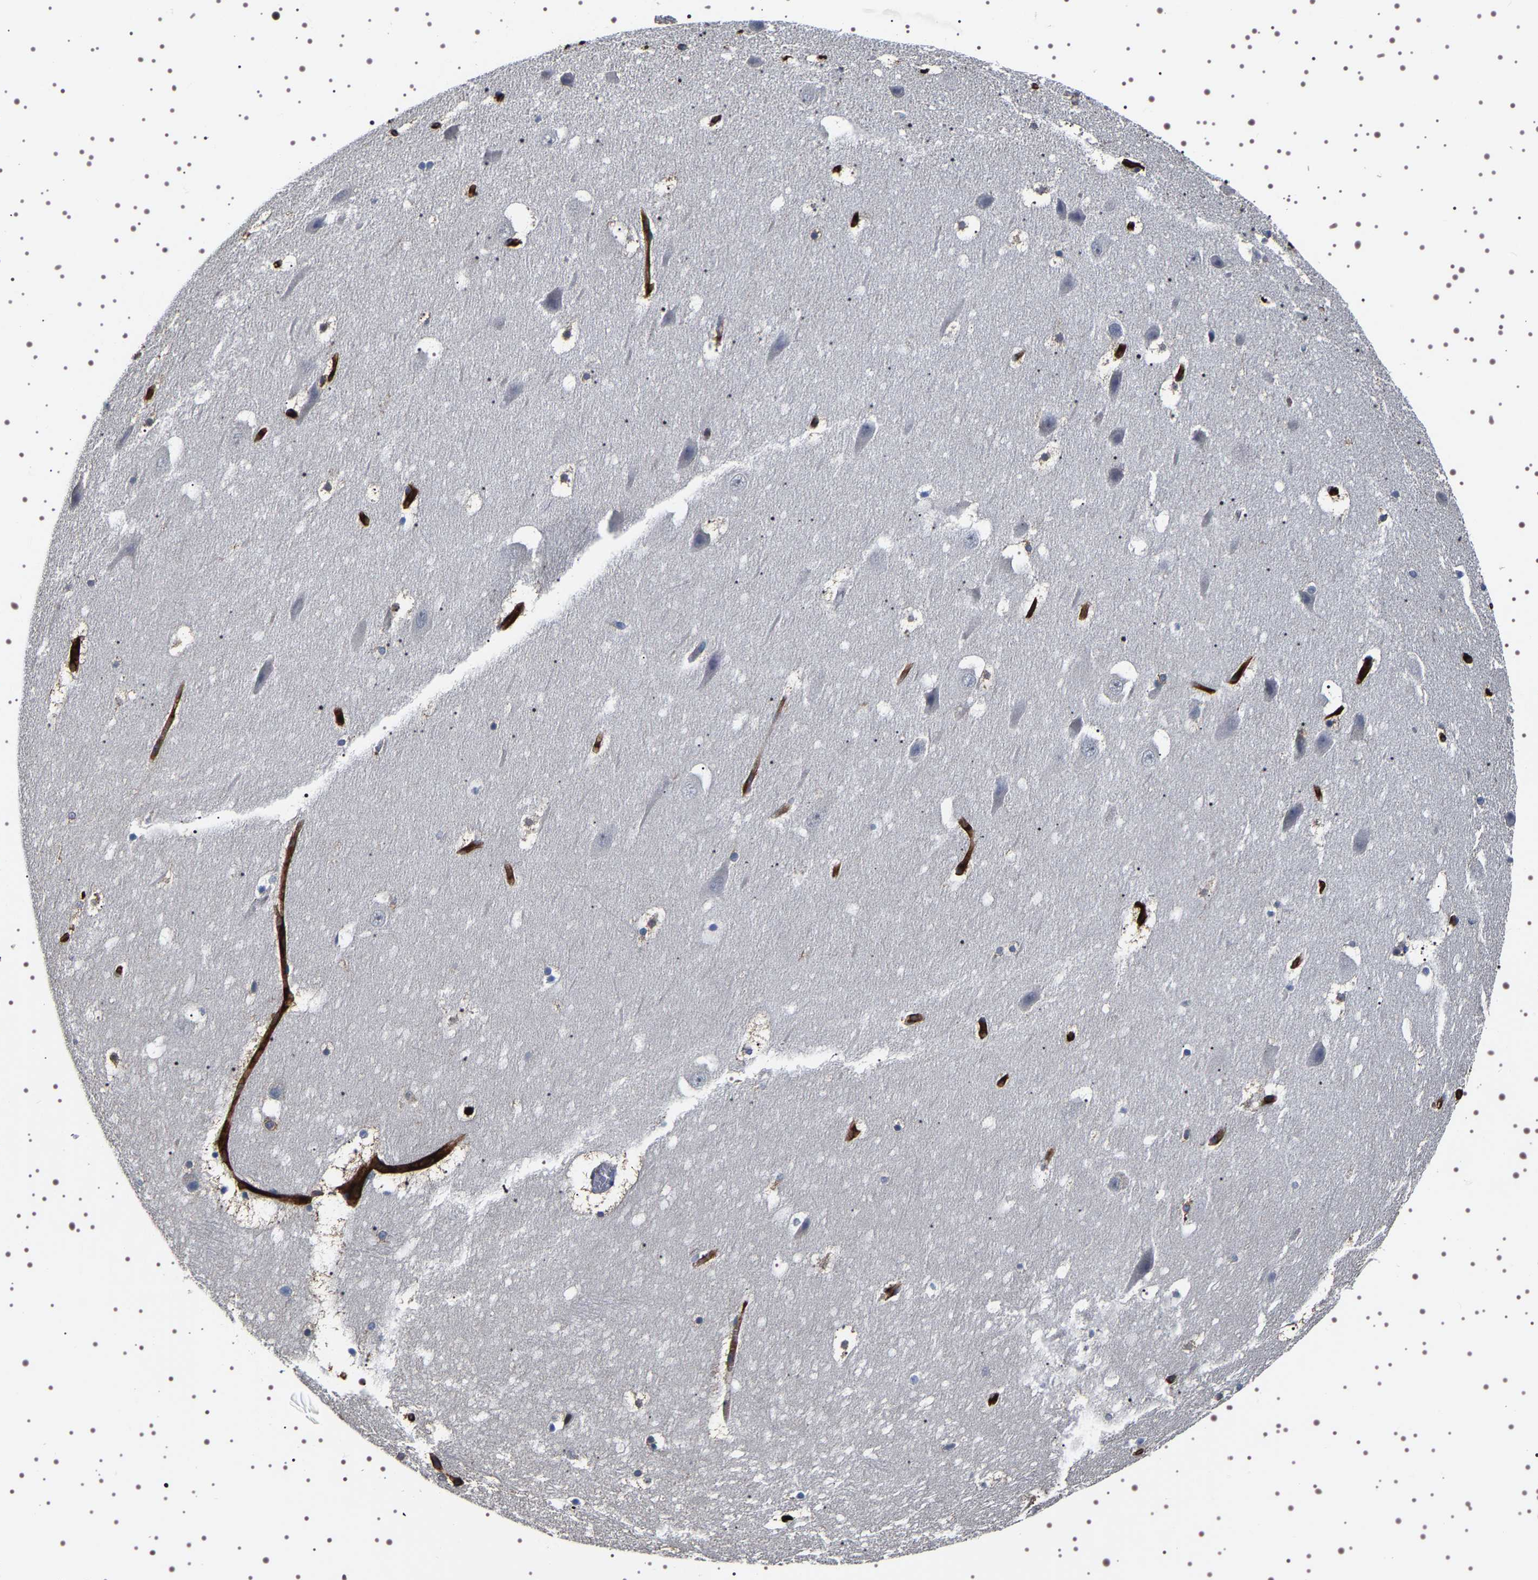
{"staining": {"intensity": "weak", "quantity": "<25%", "location": "cytoplasmic/membranous"}, "tissue": "hippocampus", "cell_type": "Glial cells", "image_type": "normal", "snomed": [{"axis": "morphology", "description": "Normal tissue, NOS"}, {"axis": "topography", "description": "Hippocampus"}], "caption": "An IHC micrograph of unremarkable hippocampus is shown. There is no staining in glial cells of hippocampus. (Stains: DAB (3,3'-diaminobenzidine) immunohistochemistry (IHC) with hematoxylin counter stain, Microscopy: brightfield microscopy at high magnification).", "gene": "ALPL", "patient": {"sex": "male", "age": 45}}